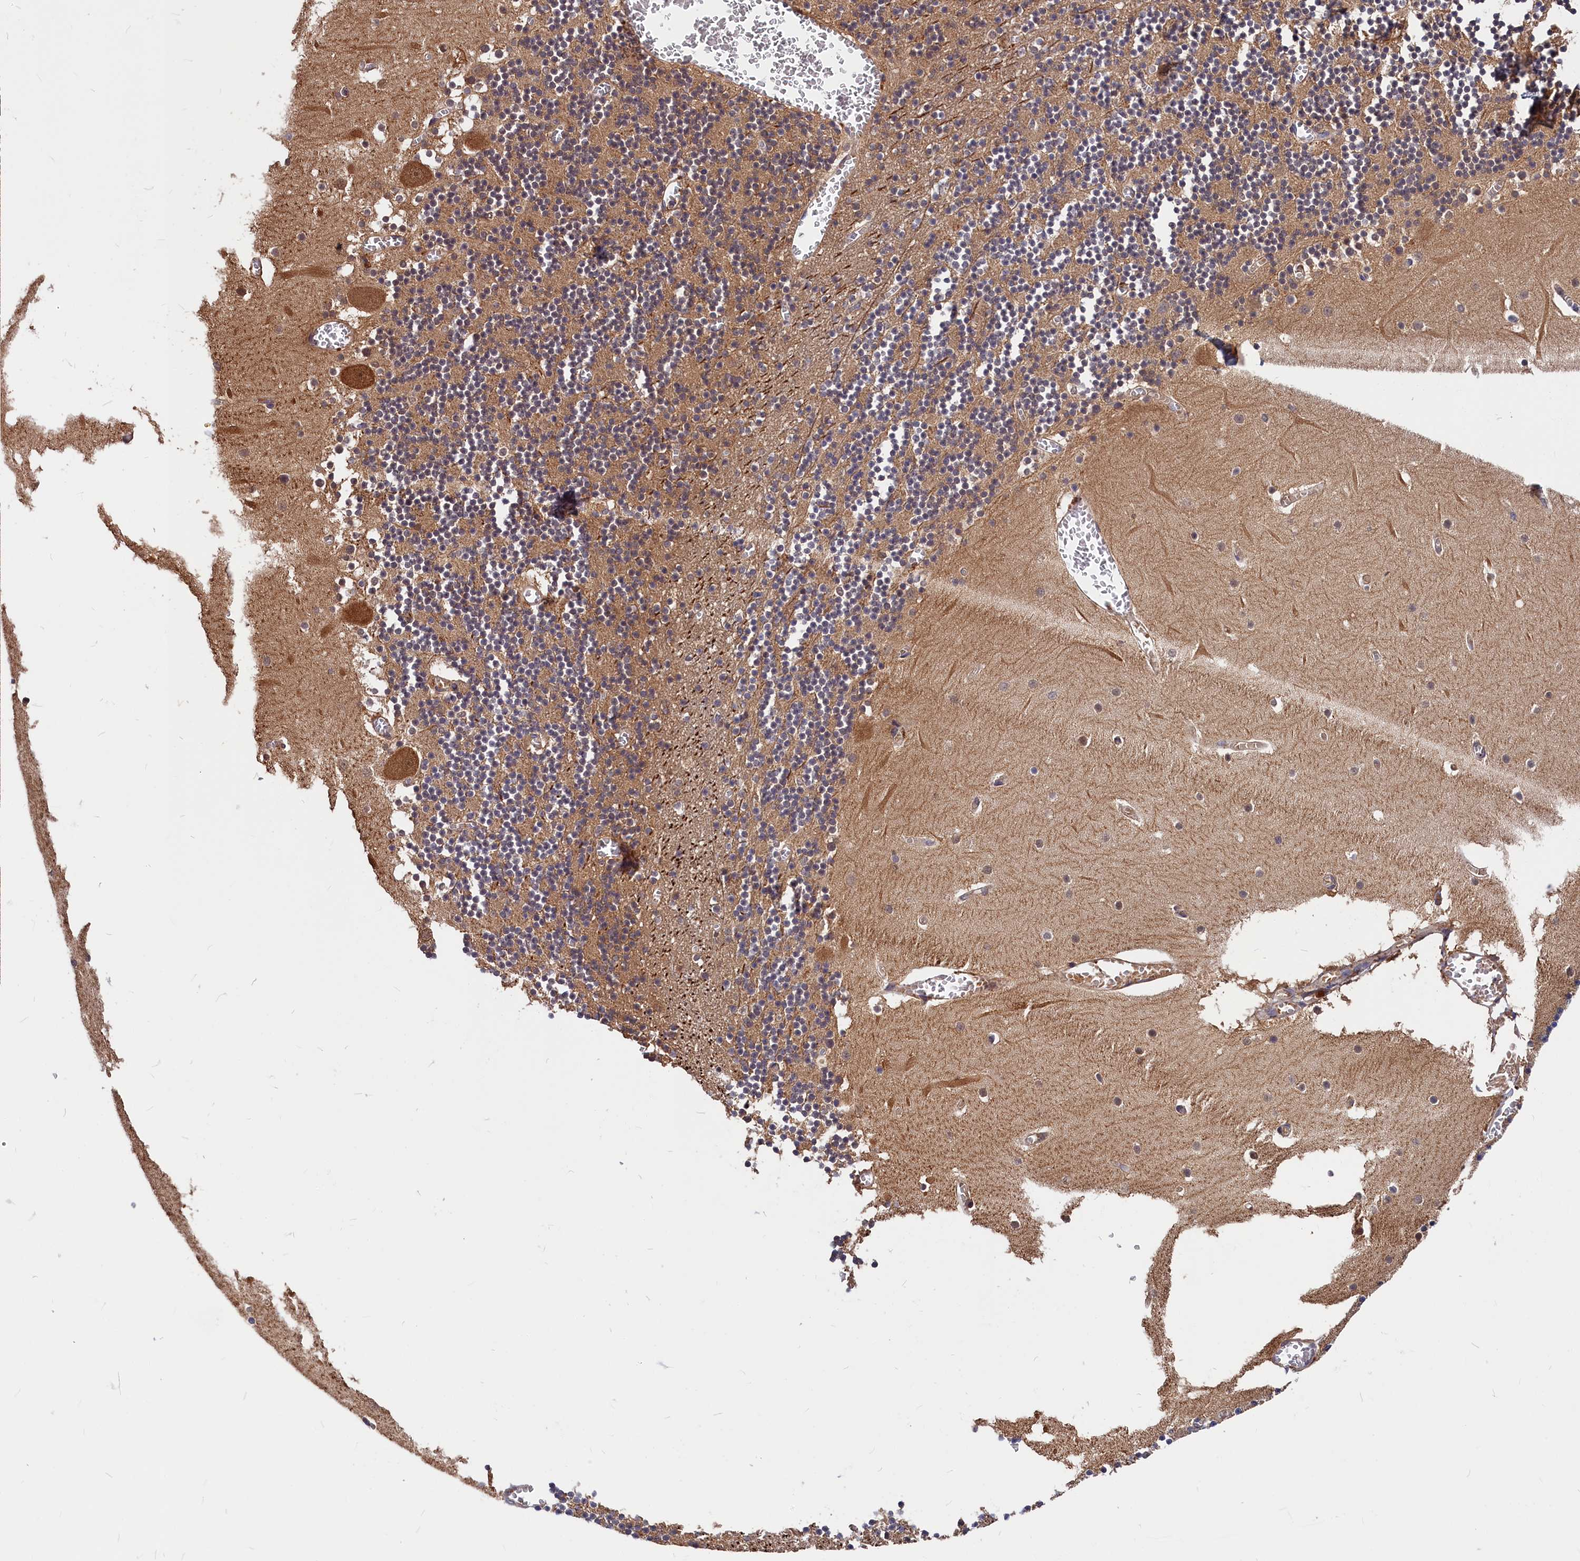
{"staining": {"intensity": "weak", "quantity": "<25%", "location": "cytoplasmic/membranous"}, "tissue": "cerebellum", "cell_type": "Cells in granular layer", "image_type": "normal", "snomed": [{"axis": "morphology", "description": "Normal tissue, NOS"}, {"axis": "topography", "description": "Cerebellum"}], "caption": "Protein analysis of unremarkable cerebellum demonstrates no significant expression in cells in granular layer. (Stains: DAB immunohistochemistry with hematoxylin counter stain, Microscopy: brightfield microscopy at high magnification).", "gene": "ITIH1", "patient": {"sex": "female", "age": 28}}